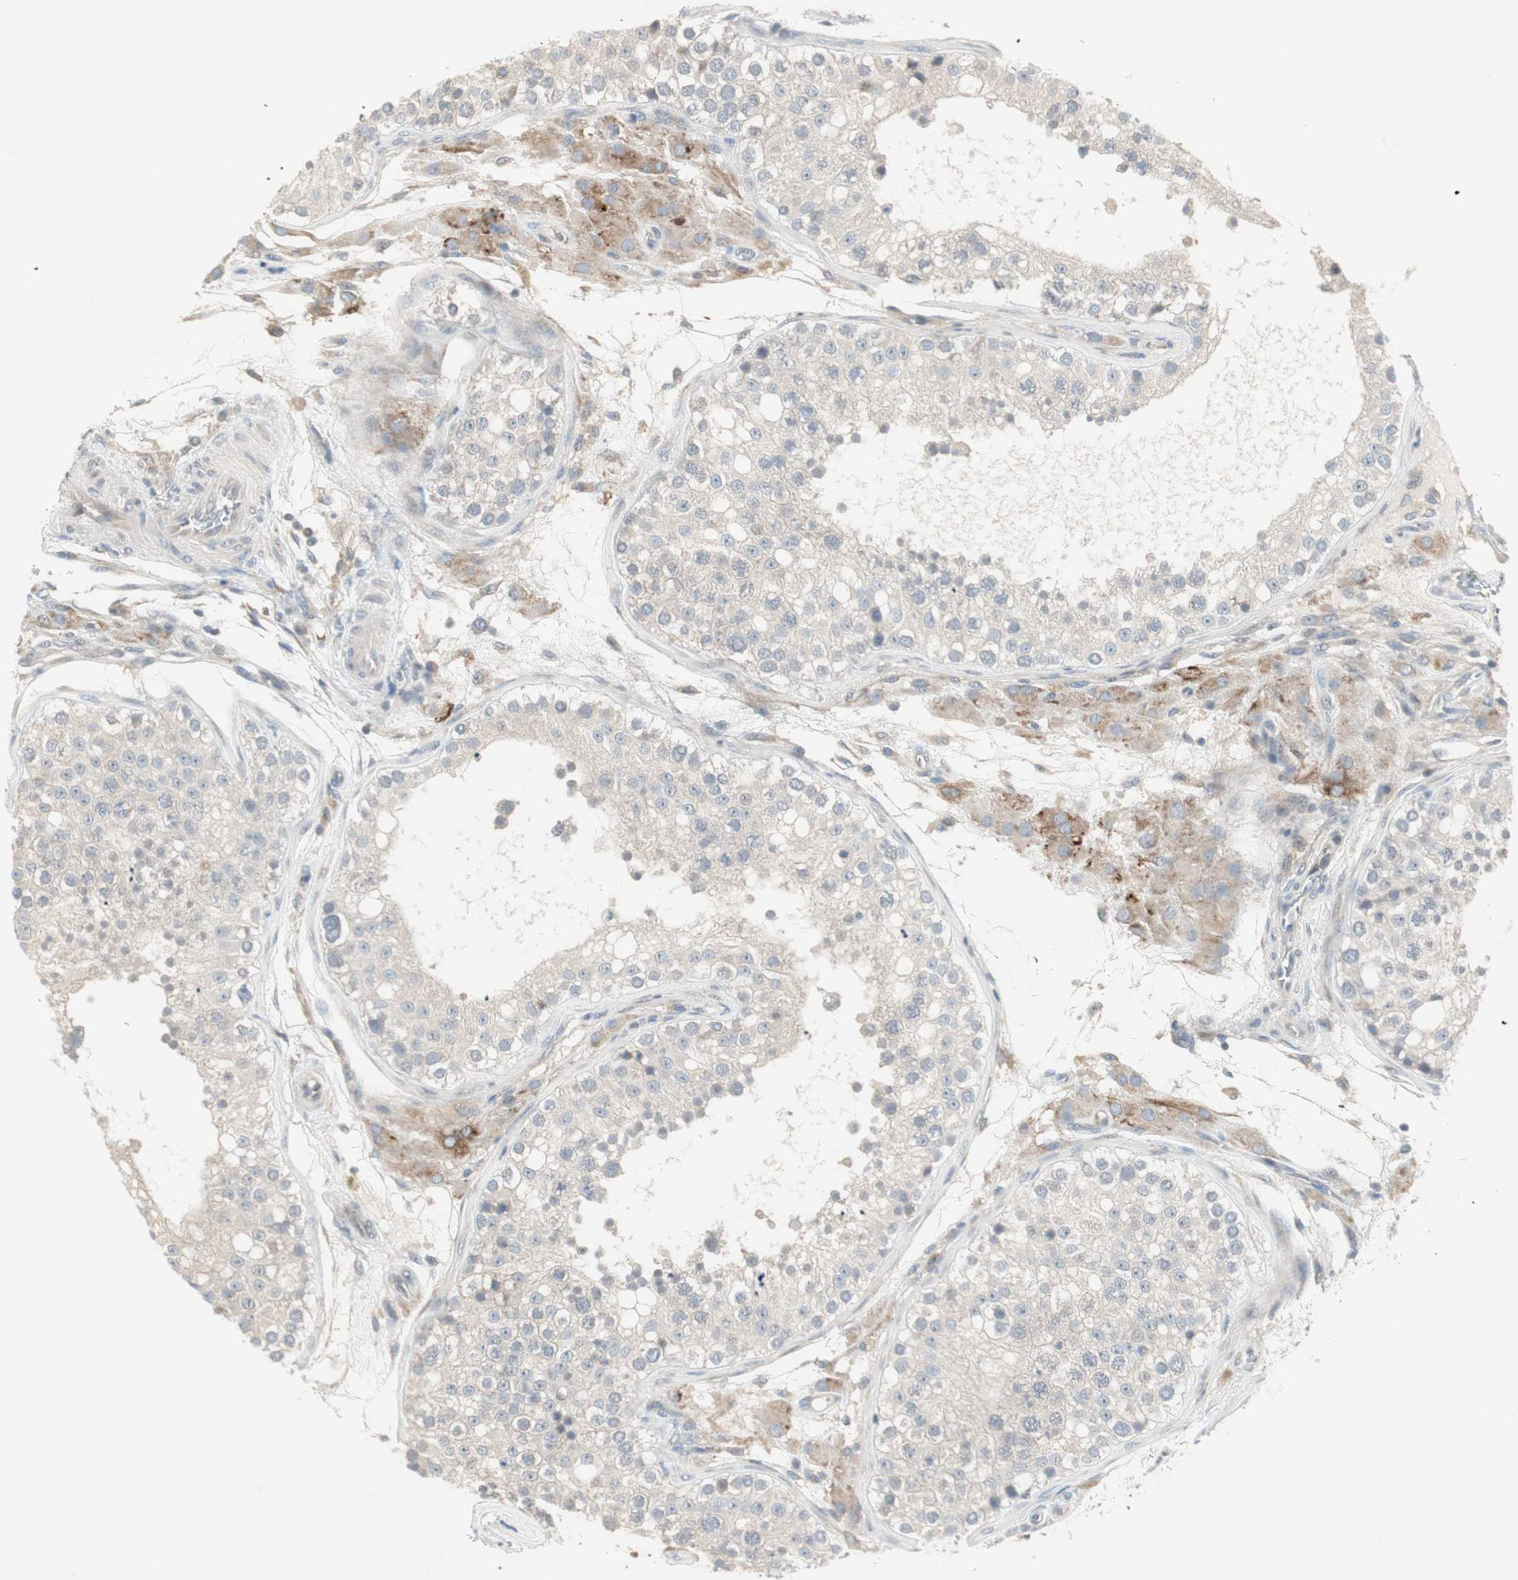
{"staining": {"intensity": "weak", "quantity": "<25%", "location": "cytoplasmic/membranous"}, "tissue": "testis", "cell_type": "Cells in seminiferous ducts", "image_type": "normal", "snomed": [{"axis": "morphology", "description": "Normal tissue, NOS"}, {"axis": "topography", "description": "Testis"}], "caption": "Immunohistochemistry photomicrograph of benign testis: testis stained with DAB (3,3'-diaminobenzidine) reveals no significant protein expression in cells in seminiferous ducts.", "gene": "ZFP36", "patient": {"sex": "male", "age": 26}}